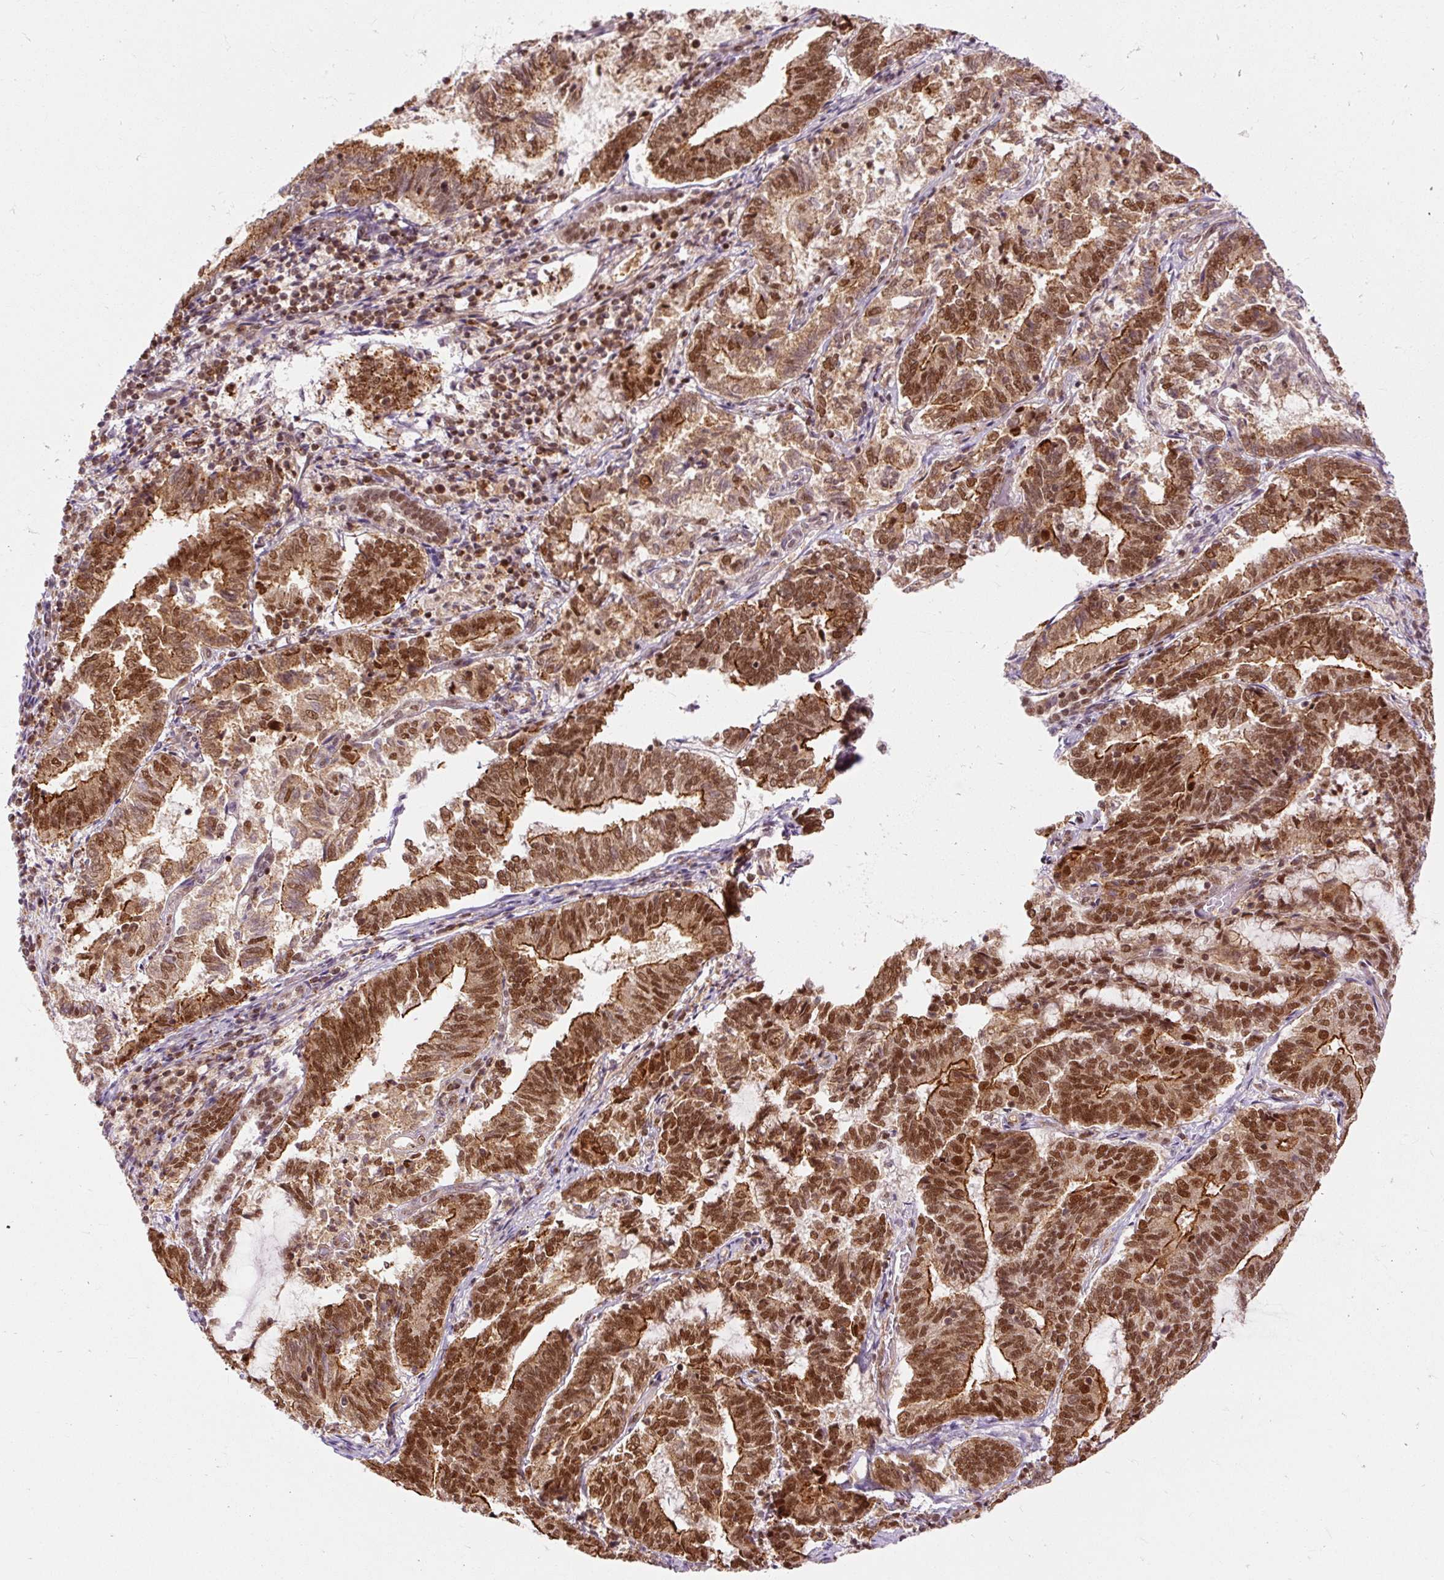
{"staining": {"intensity": "strong", "quantity": ">75%", "location": "cytoplasmic/membranous,nuclear"}, "tissue": "endometrial cancer", "cell_type": "Tumor cells", "image_type": "cancer", "snomed": [{"axis": "morphology", "description": "Adenocarcinoma, NOS"}, {"axis": "topography", "description": "Endometrium"}], "caption": "Strong cytoplasmic/membranous and nuclear expression is identified in about >75% of tumor cells in endometrial cancer.", "gene": "CSTF1", "patient": {"sex": "female", "age": 80}}